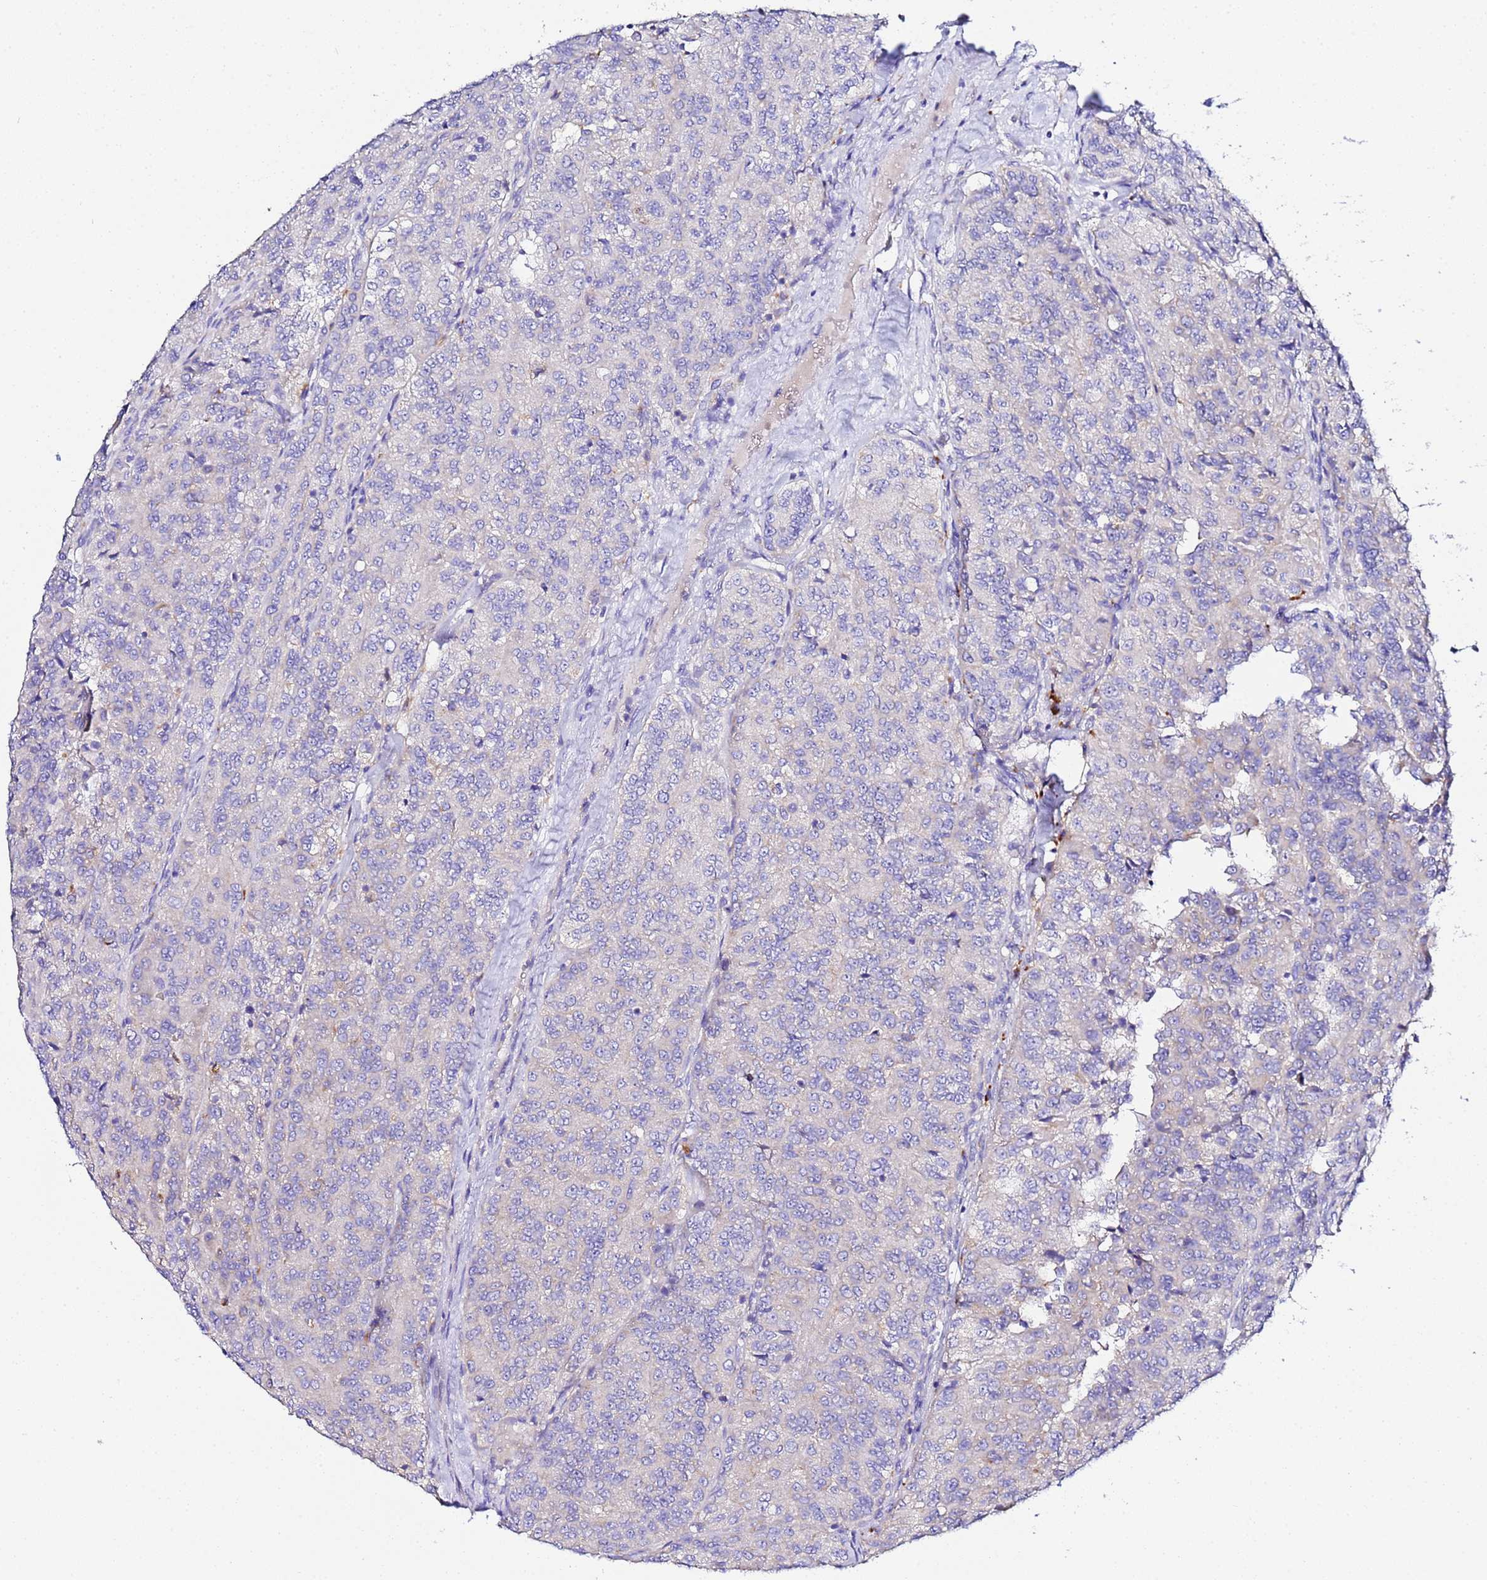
{"staining": {"intensity": "negative", "quantity": "none", "location": "none"}, "tissue": "renal cancer", "cell_type": "Tumor cells", "image_type": "cancer", "snomed": [{"axis": "morphology", "description": "Adenocarcinoma, NOS"}, {"axis": "topography", "description": "Kidney"}], "caption": "Renal cancer (adenocarcinoma) was stained to show a protein in brown. There is no significant positivity in tumor cells.", "gene": "VTI1B", "patient": {"sex": "female", "age": 63}}